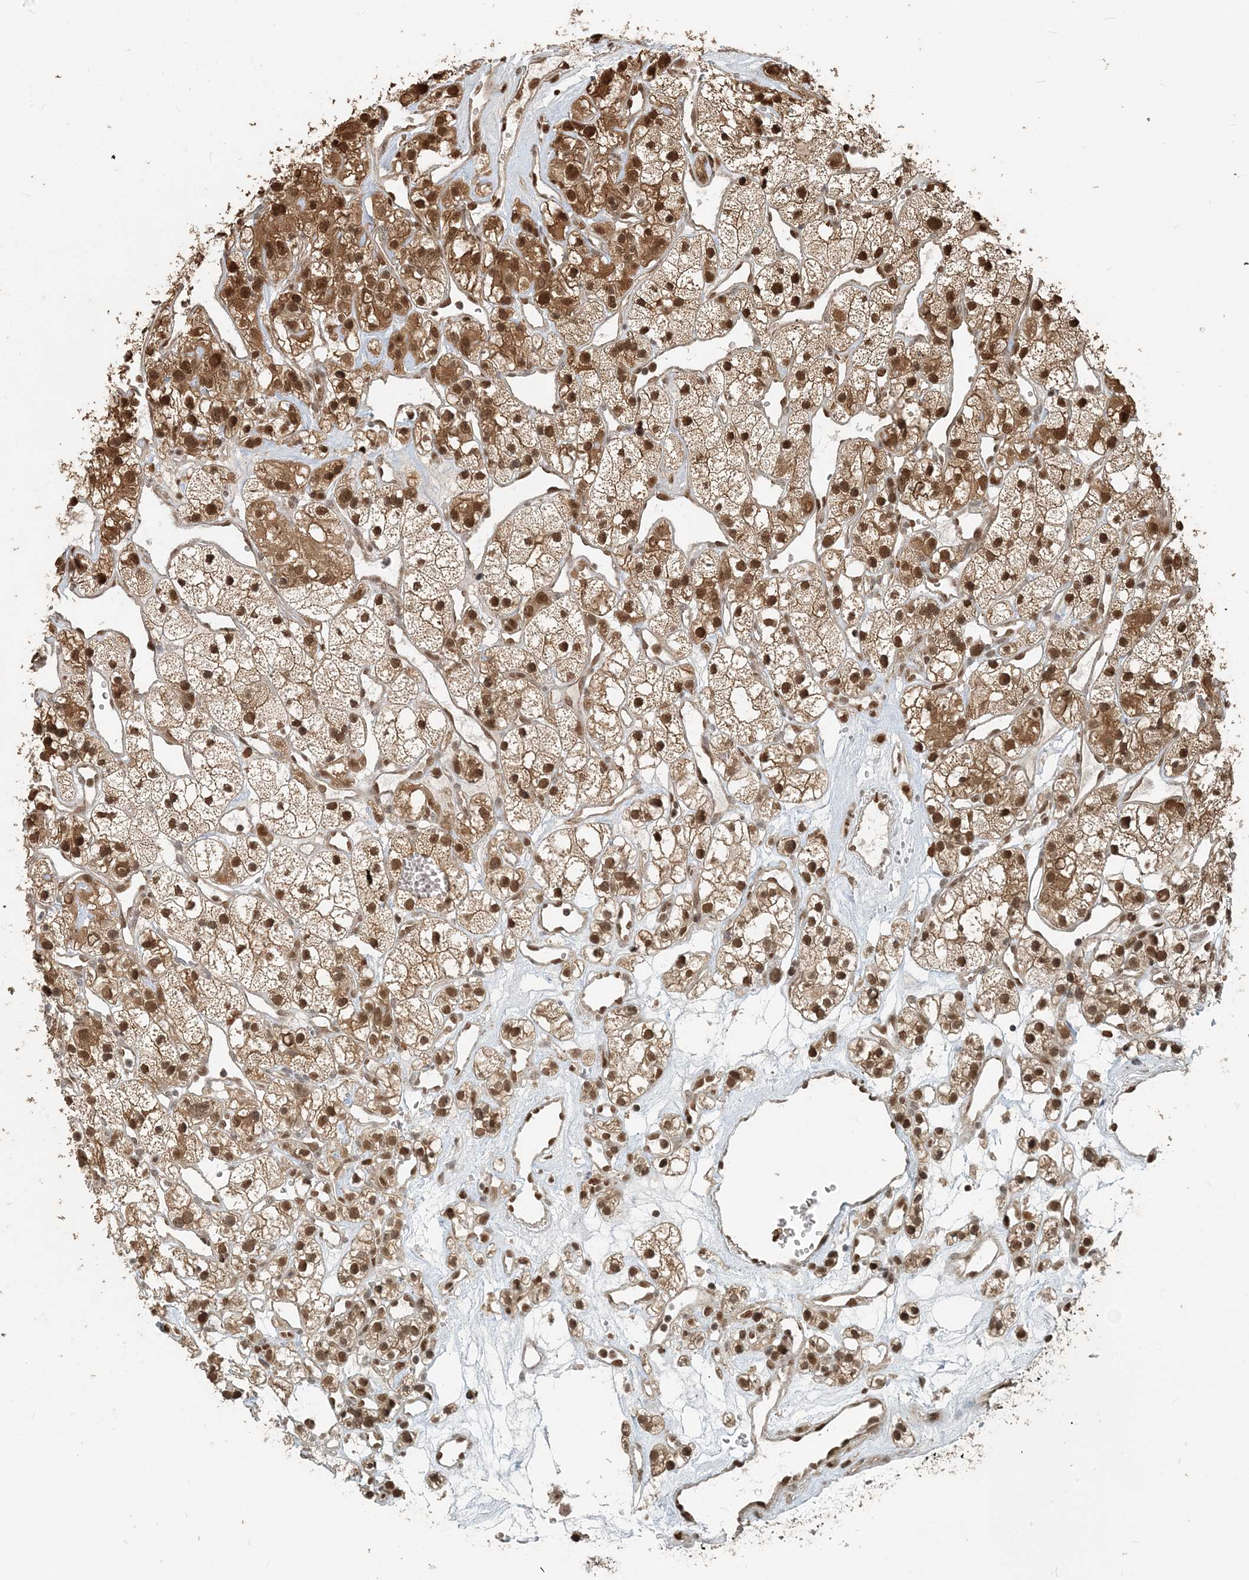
{"staining": {"intensity": "strong", "quantity": ">75%", "location": "cytoplasmic/membranous,nuclear"}, "tissue": "renal cancer", "cell_type": "Tumor cells", "image_type": "cancer", "snomed": [{"axis": "morphology", "description": "Adenocarcinoma, NOS"}, {"axis": "topography", "description": "Kidney"}], "caption": "Tumor cells demonstrate high levels of strong cytoplasmic/membranous and nuclear expression in about >75% of cells in human renal adenocarcinoma. The staining was performed using DAB to visualize the protein expression in brown, while the nuclei were stained in blue with hematoxylin (Magnification: 20x).", "gene": "ARHGAP35", "patient": {"sex": "female", "age": 57}}